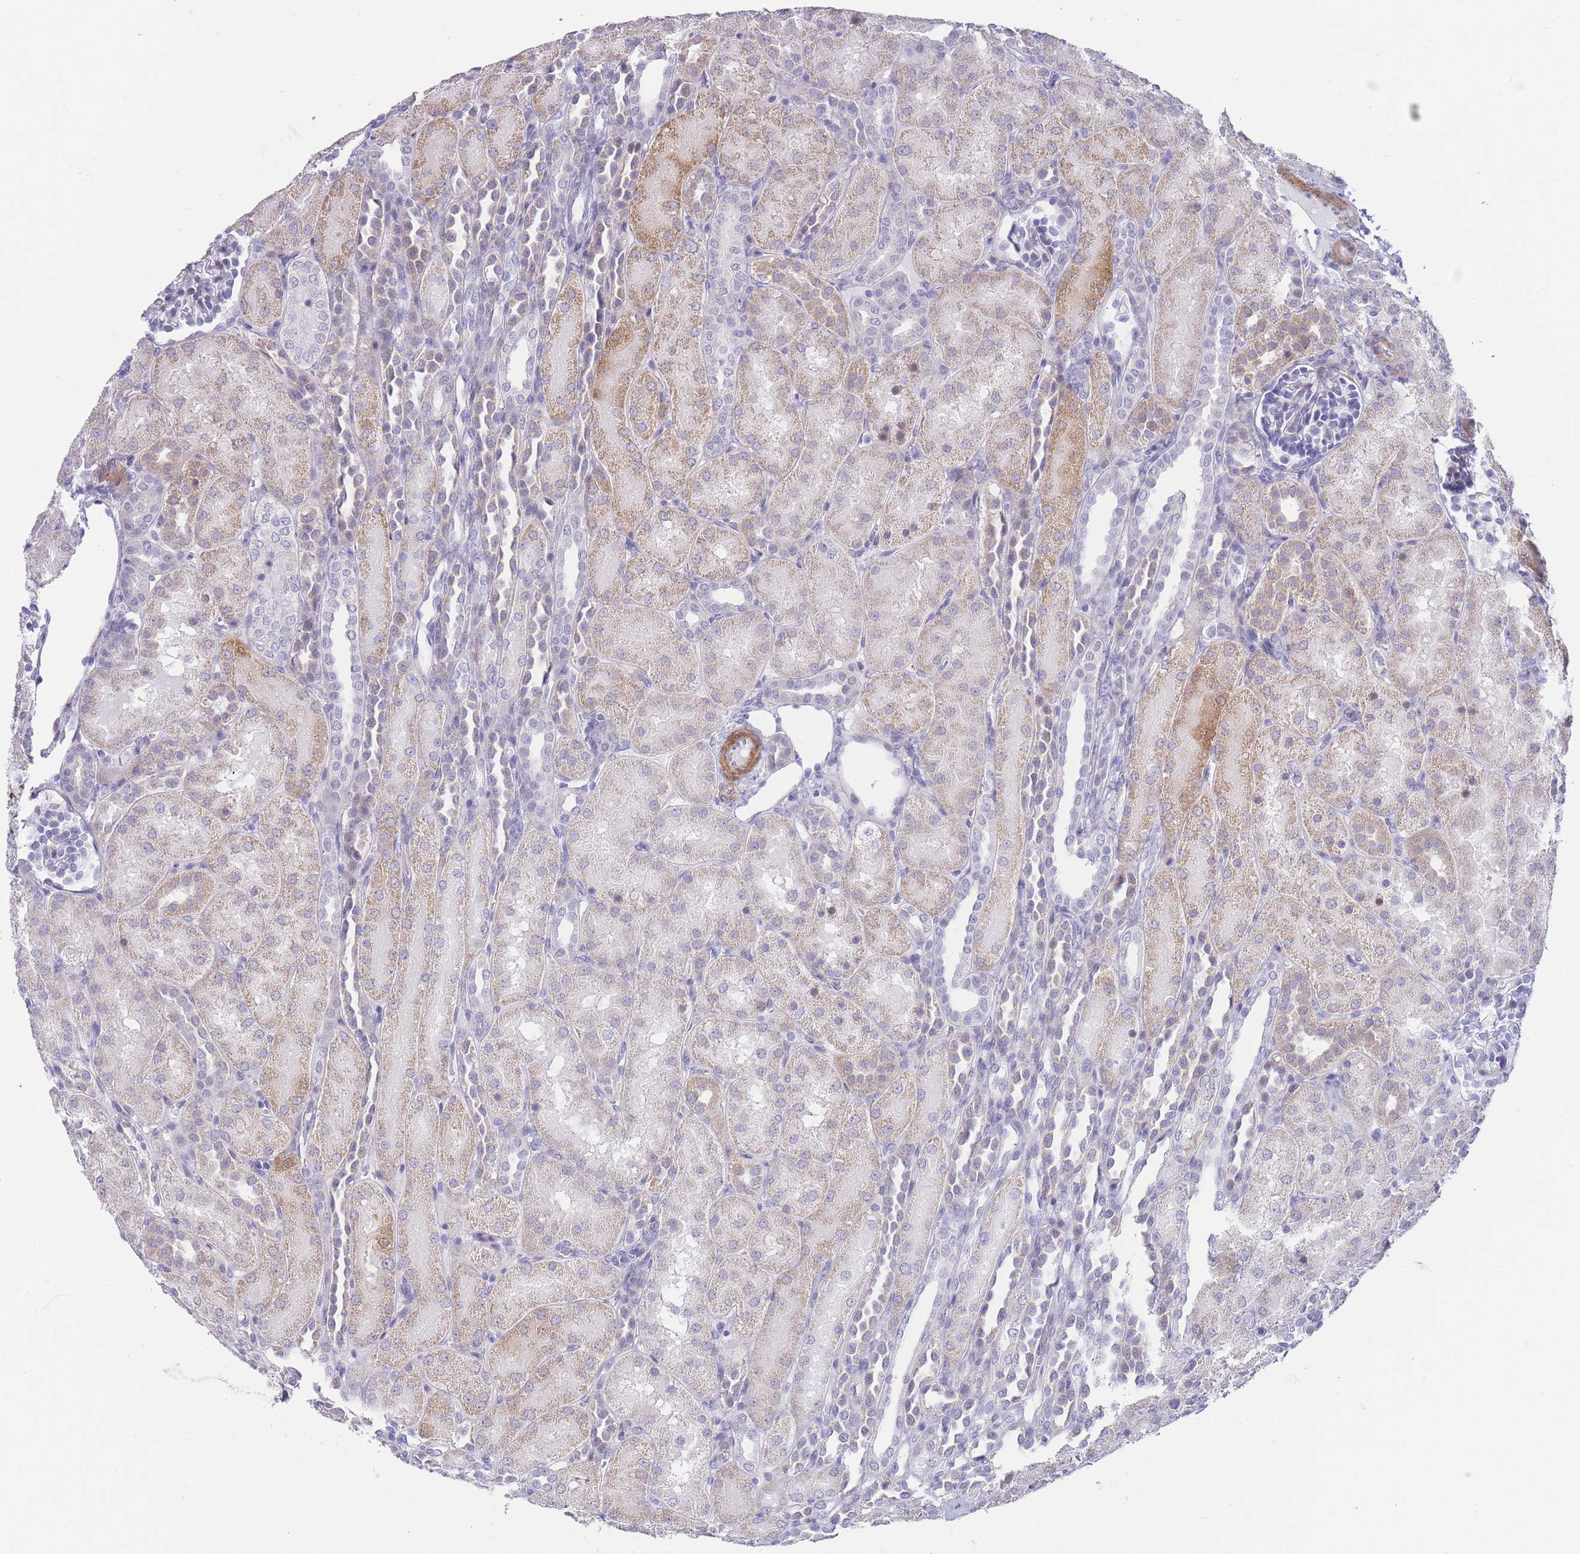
{"staining": {"intensity": "negative", "quantity": "none", "location": "none"}, "tissue": "kidney", "cell_type": "Cells in glomeruli", "image_type": "normal", "snomed": [{"axis": "morphology", "description": "Normal tissue, NOS"}, {"axis": "topography", "description": "Kidney"}], "caption": "High magnification brightfield microscopy of unremarkable kidney stained with DAB (3,3'-diaminobenzidine) (brown) and counterstained with hematoxylin (blue): cells in glomeruli show no significant expression. (DAB (3,3'-diaminobenzidine) immunohistochemistry (IHC) with hematoxylin counter stain).", "gene": "ASAP3", "patient": {"sex": "male", "age": 1}}